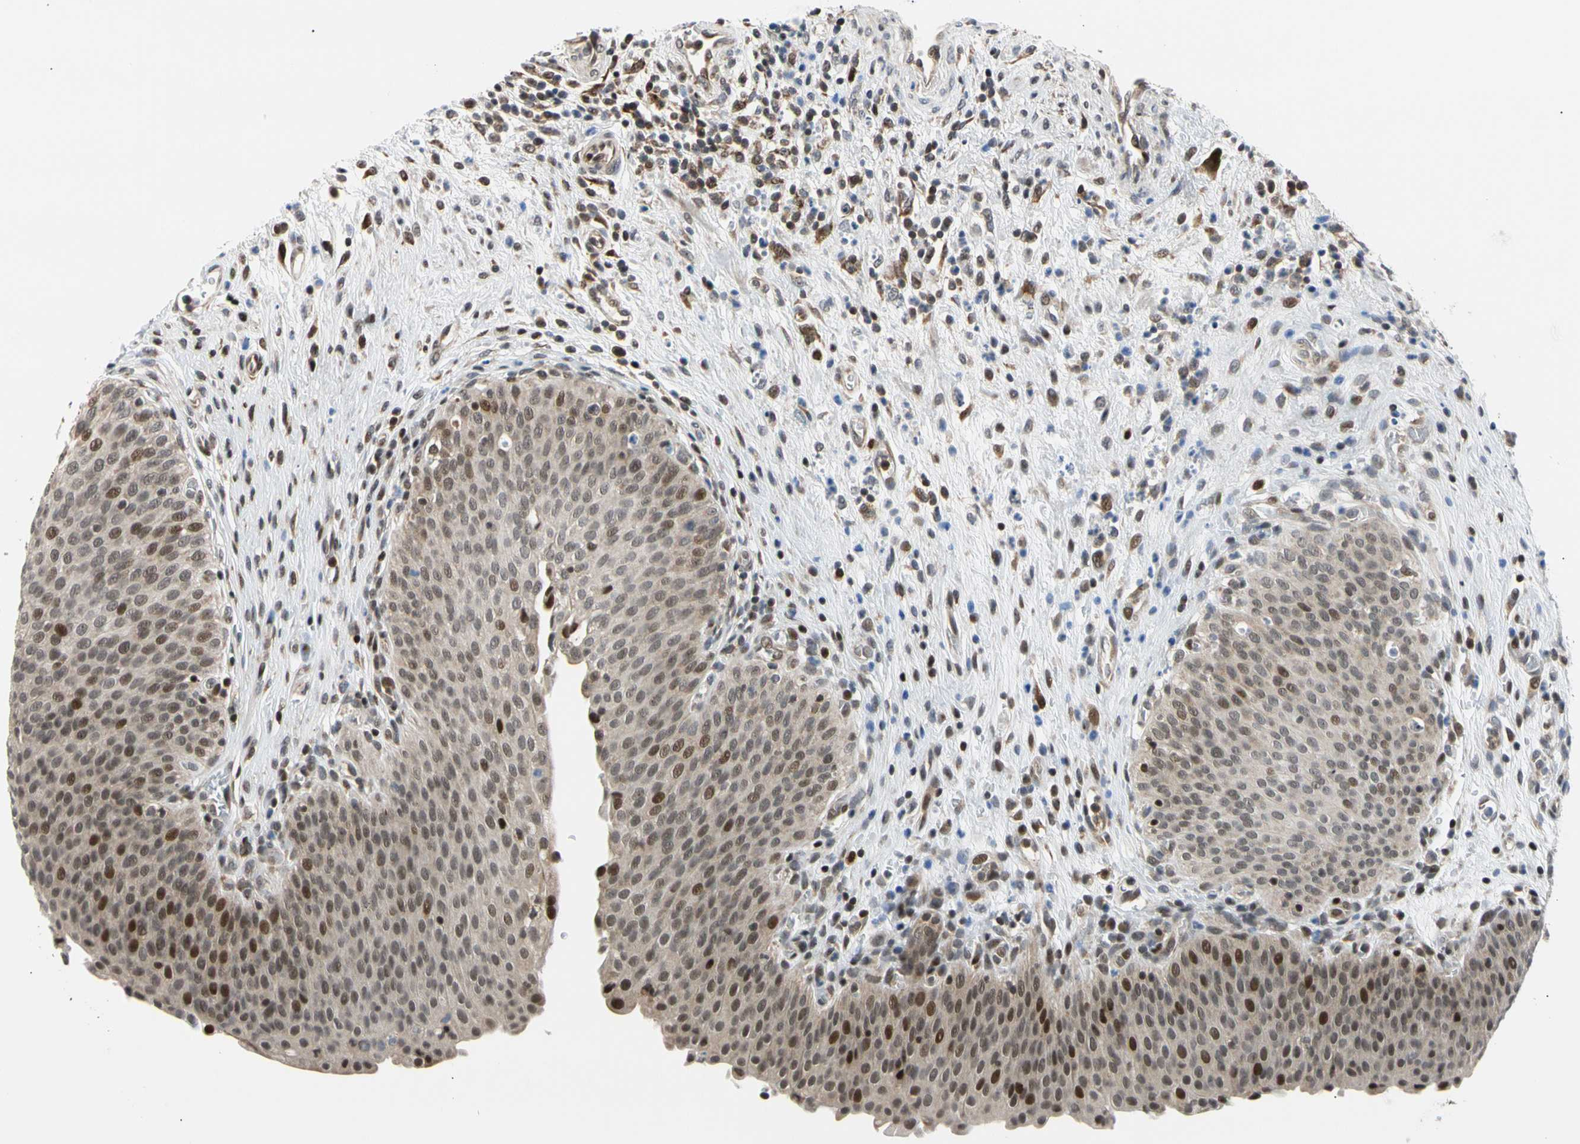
{"staining": {"intensity": "strong", "quantity": "25%-75%", "location": "nuclear"}, "tissue": "urinary bladder", "cell_type": "Urothelial cells", "image_type": "normal", "snomed": [{"axis": "morphology", "description": "Normal tissue, NOS"}, {"axis": "morphology", "description": "Dysplasia, NOS"}, {"axis": "topography", "description": "Urinary bladder"}], "caption": "Immunohistochemical staining of benign urinary bladder displays strong nuclear protein positivity in about 25%-75% of urothelial cells. The staining was performed using DAB (3,3'-diaminobenzidine), with brown indicating positive protein expression. Nuclei are stained blue with hematoxylin.", "gene": "E2F1", "patient": {"sex": "male", "age": 35}}